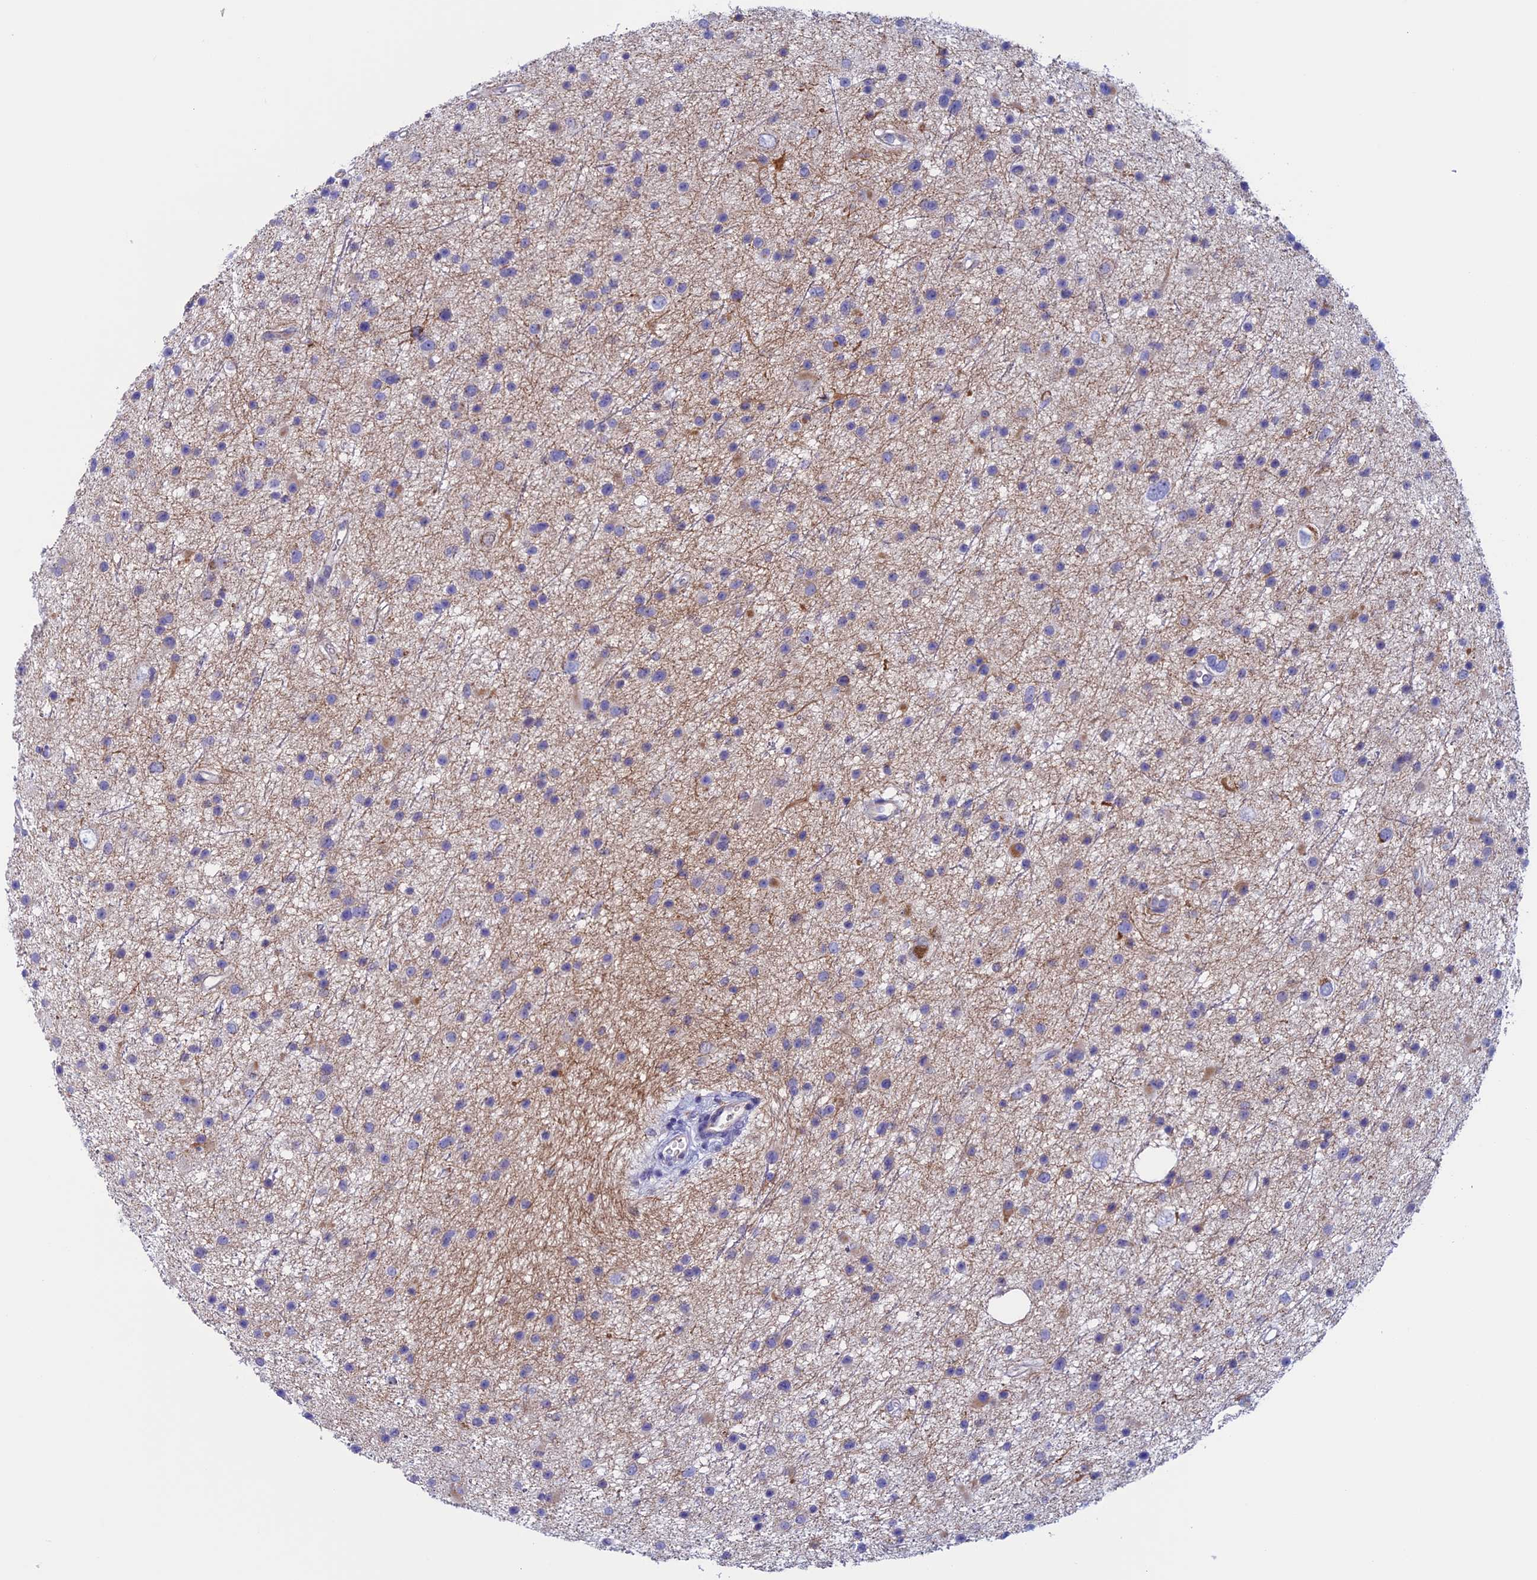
{"staining": {"intensity": "negative", "quantity": "none", "location": "none"}, "tissue": "glioma", "cell_type": "Tumor cells", "image_type": "cancer", "snomed": [{"axis": "morphology", "description": "Glioma, malignant, Low grade"}, {"axis": "topography", "description": "Cerebral cortex"}], "caption": "Immunohistochemistry histopathology image of neoplastic tissue: human glioma stained with DAB reveals no significant protein staining in tumor cells.", "gene": "NDUFB9", "patient": {"sex": "female", "age": 39}}